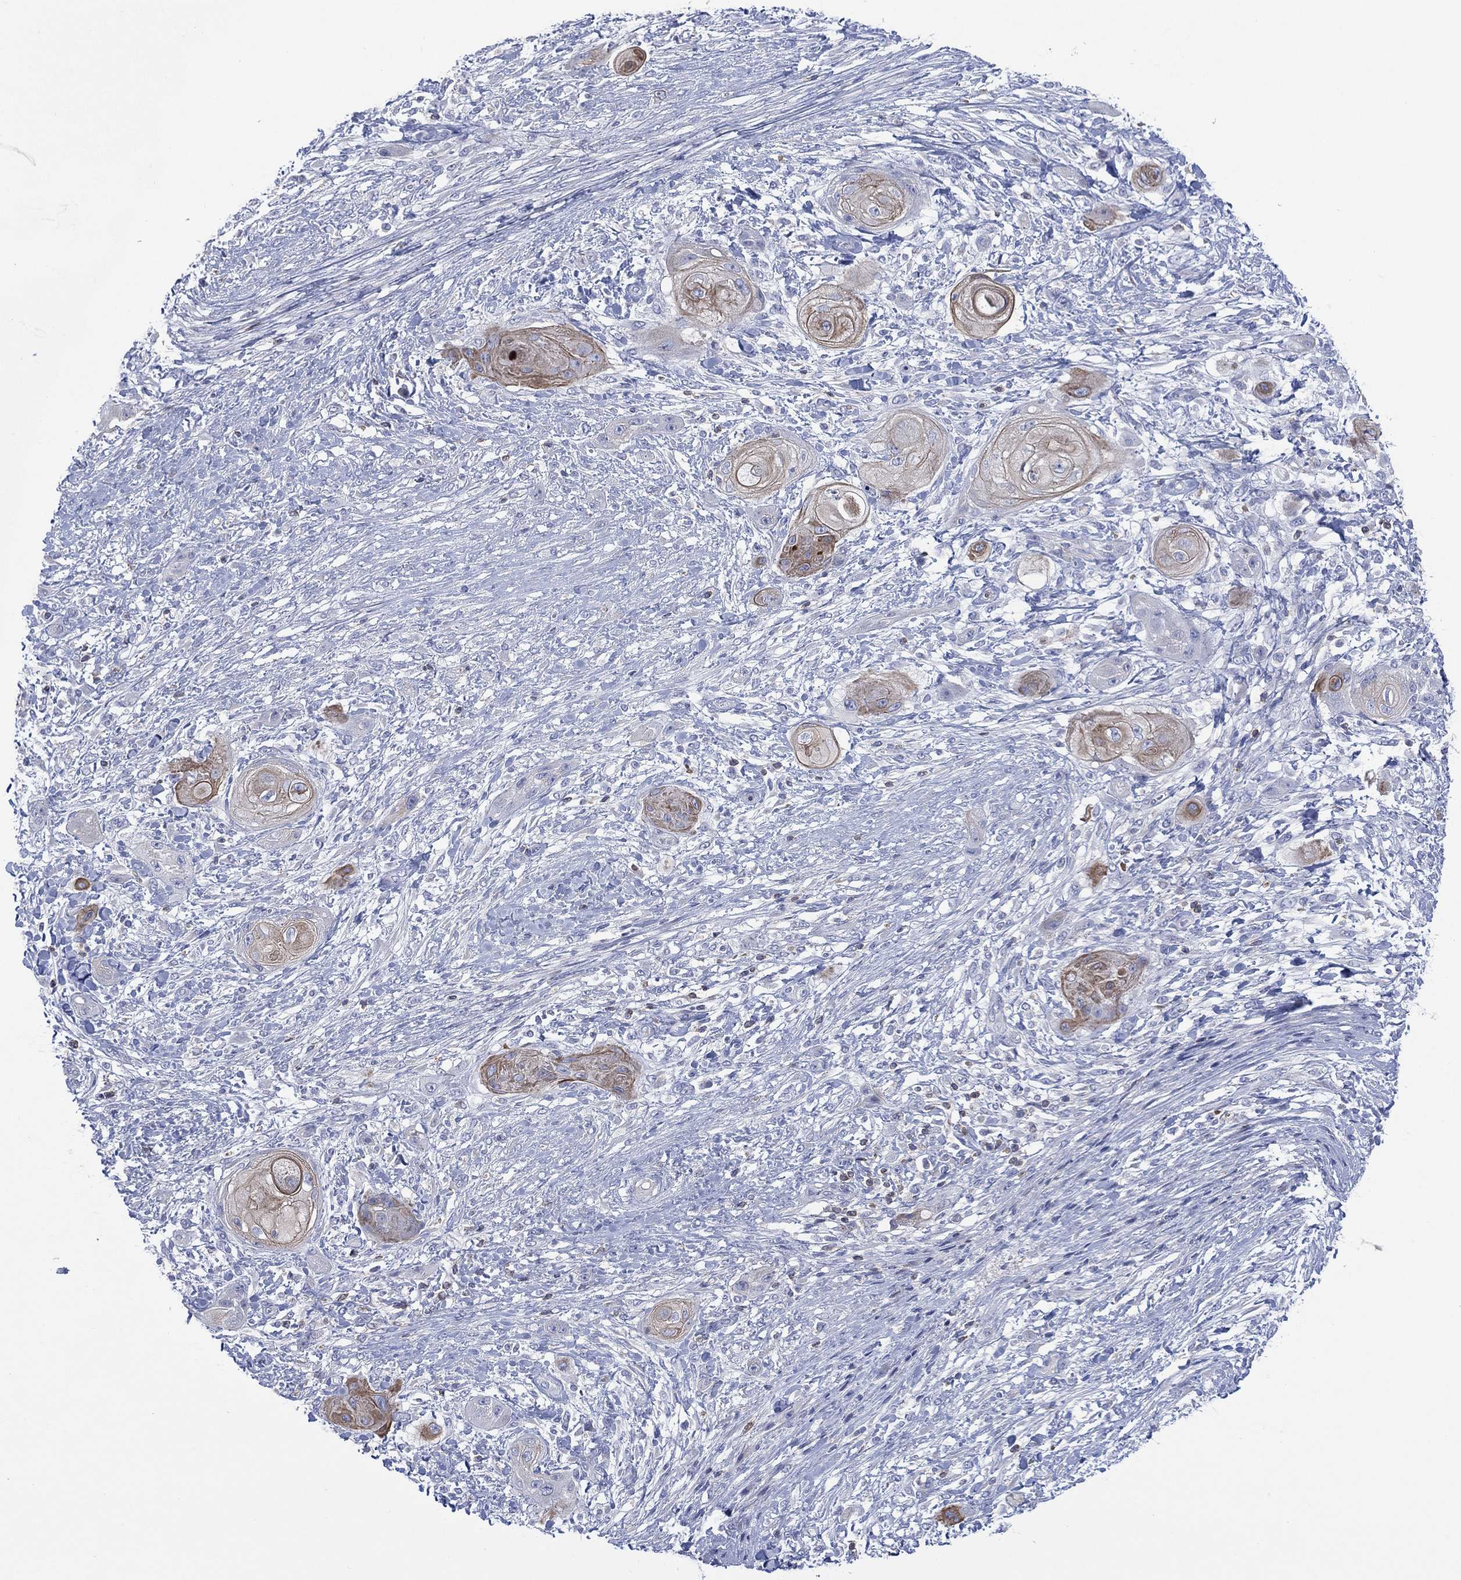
{"staining": {"intensity": "weak", "quantity": "25%-75%", "location": "cytoplasmic/membranous"}, "tissue": "skin cancer", "cell_type": "Tumor cells", "image_type": "cancer", "snomed": [{"axis": "morphology", "description": "Squamous cell carcinoma, NOS"}, {"axis": "topography", "description": "Skin"}], "caption": "Skin squamous cell carcinoma stained with DAB (3,3'-diaminobenzidine) immunohistochemistry (IHC) exhibits low levels of weak cytoplasmic/membranous staining in approximately 25%-75% of tumor cells.", "gene": "SEPTIN1", "patient": {"sex": "male", "age": 62}}